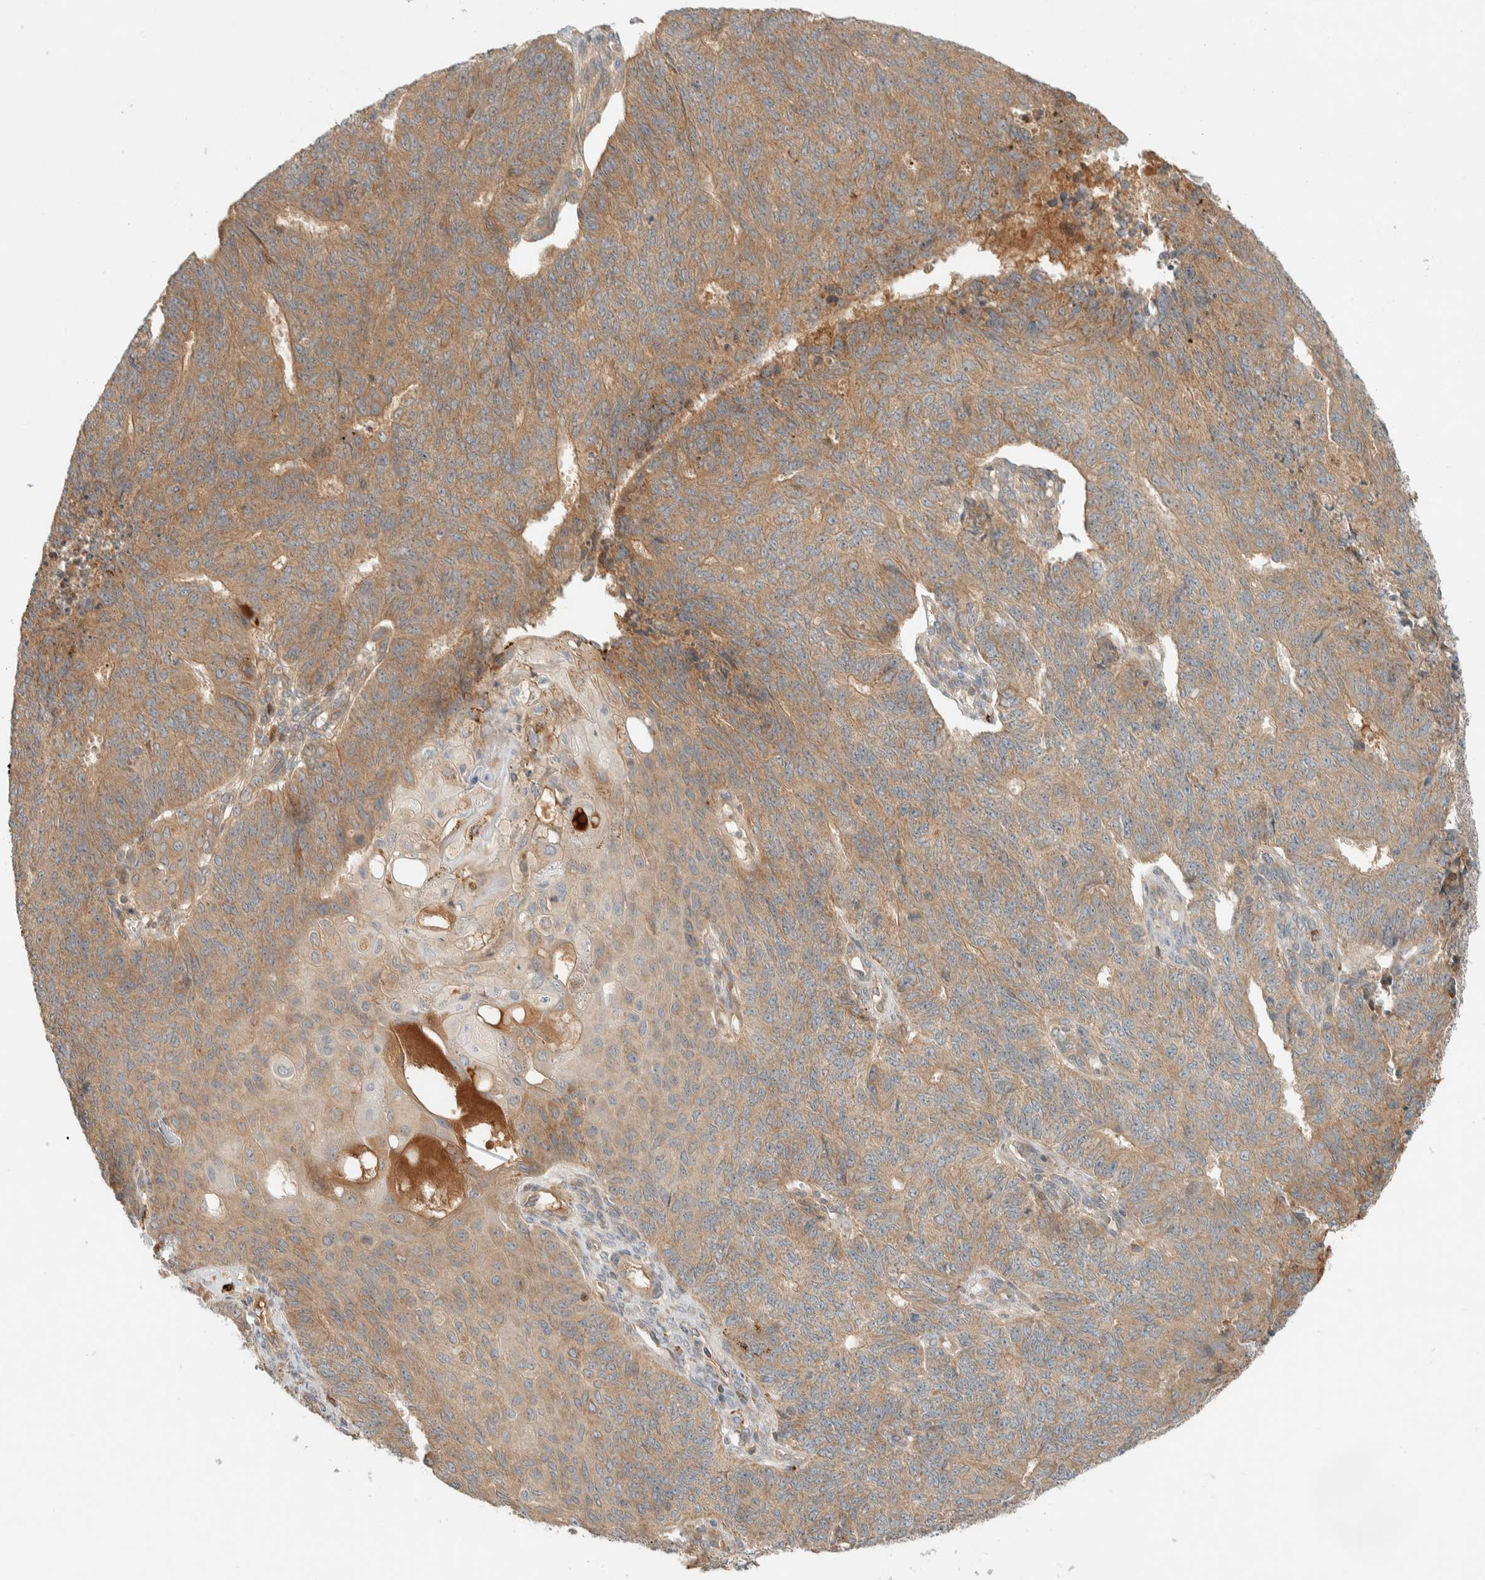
{"staining": {"intensity": "moderate", "quantity": ">75%", "location": "cytoplasmic/membranous"}, "tissue": "endometrial cancer", "cell_type": "Tumor cells", "image_type": "cancer", "snomed": [{"axis": "morphology", "description": "Adenocarcinoma, NOS"}, {"axis": "topography", "description": "Endometrium"}], "caption": "Human endometrial cancer (adenocarcinoma) stained with a brown dye shows moderate cytoplasmic/membranous positive positivity in about >75% of tumor cells.", "gene": "FAM167A", "patient": {"sex": "female", "age": 32}}